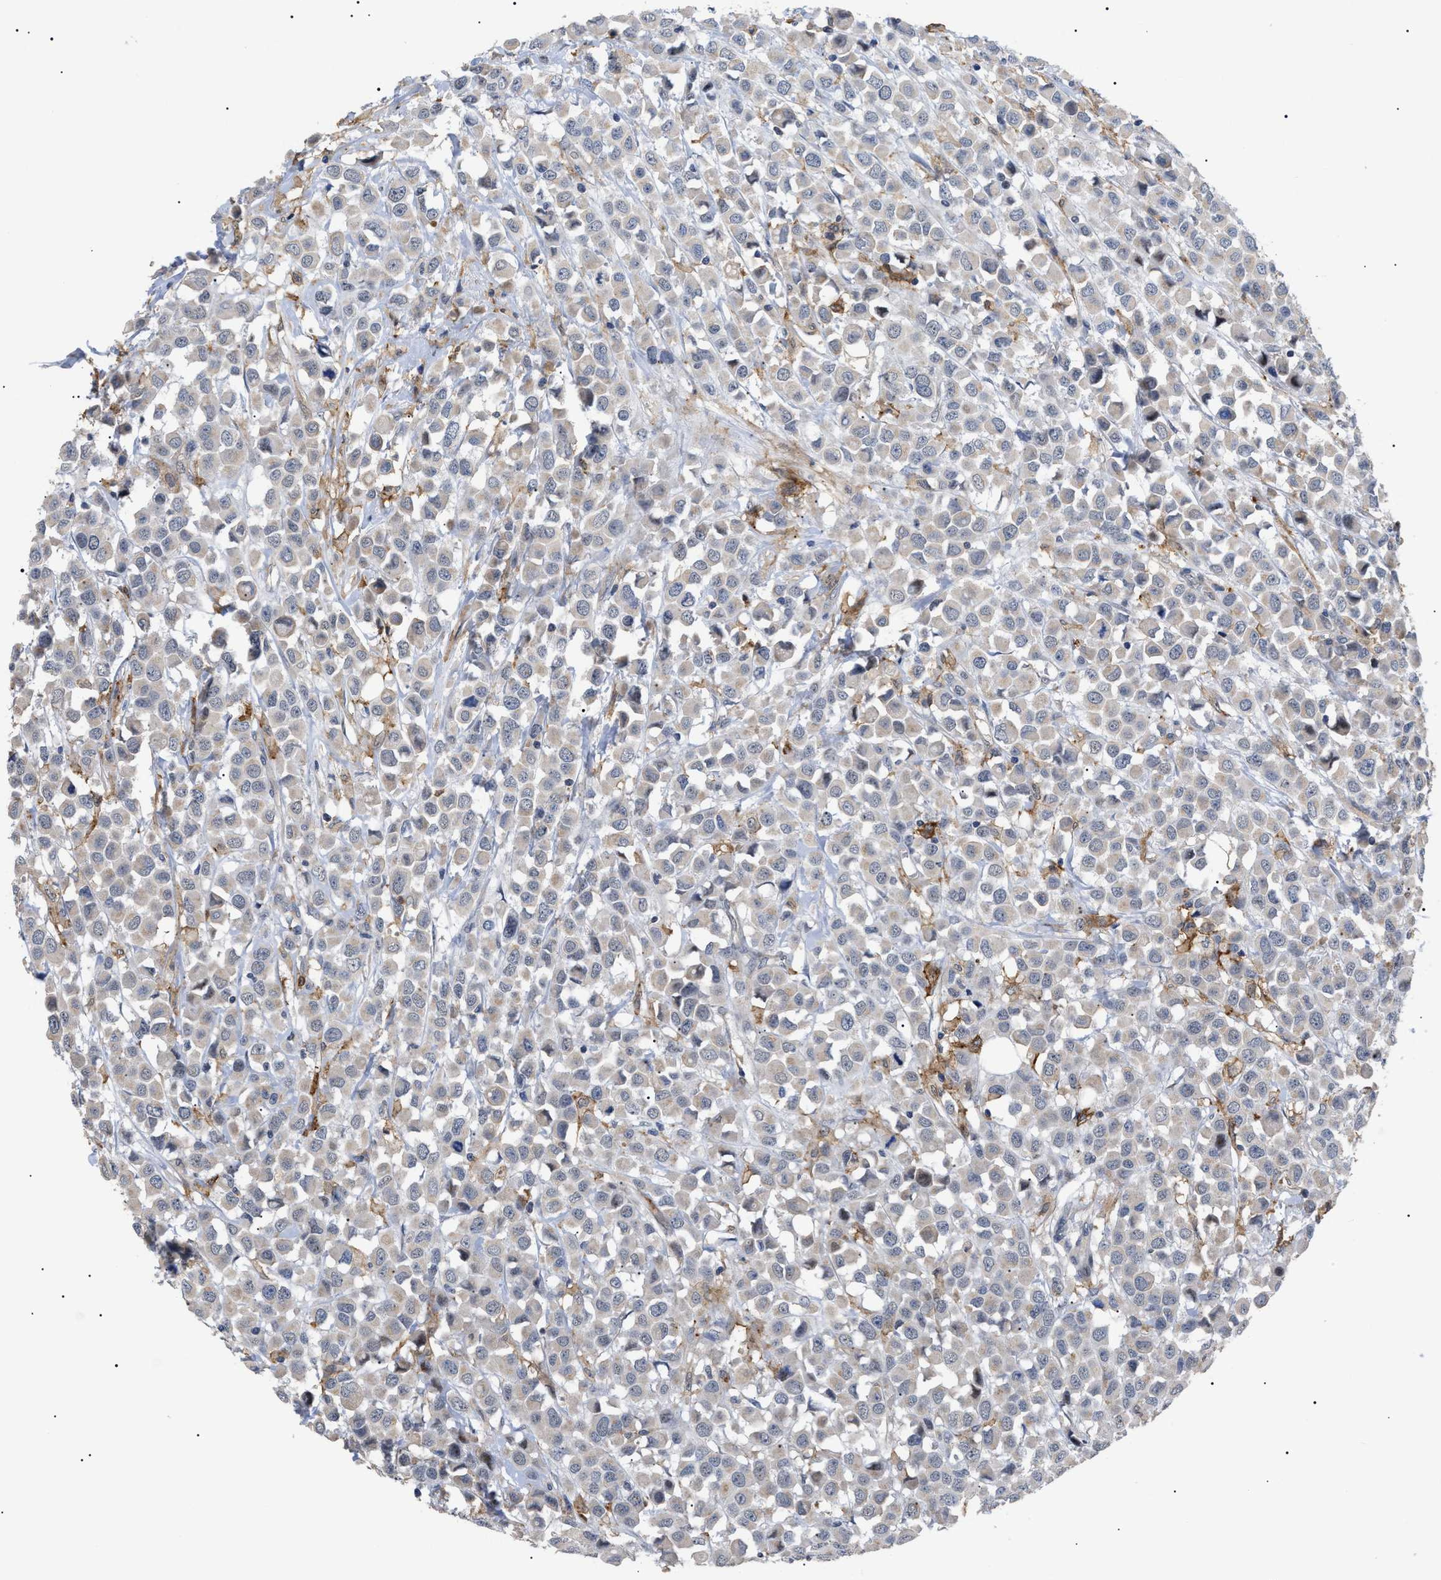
{"staining": {"intensity": "weak", "quantity": "25%-75%", "location": "cytoplasmic/membranous"}, "tissue": "breast cancer", "cell_type": "Tumor cells", "image_type": "cancer", "snomed": [{"axis": "morphology", "description": "Duct carcinoma"}, {"axis": "topography", "description": "Breast"}], "caption": "Weak cytoplasmic/membranous positivity for a protein is identified in about 25%-75% of tumor cells of breast cancer using IHC.", "gene": "CD300A", "patient": {"sex": "female", "age": 61}}